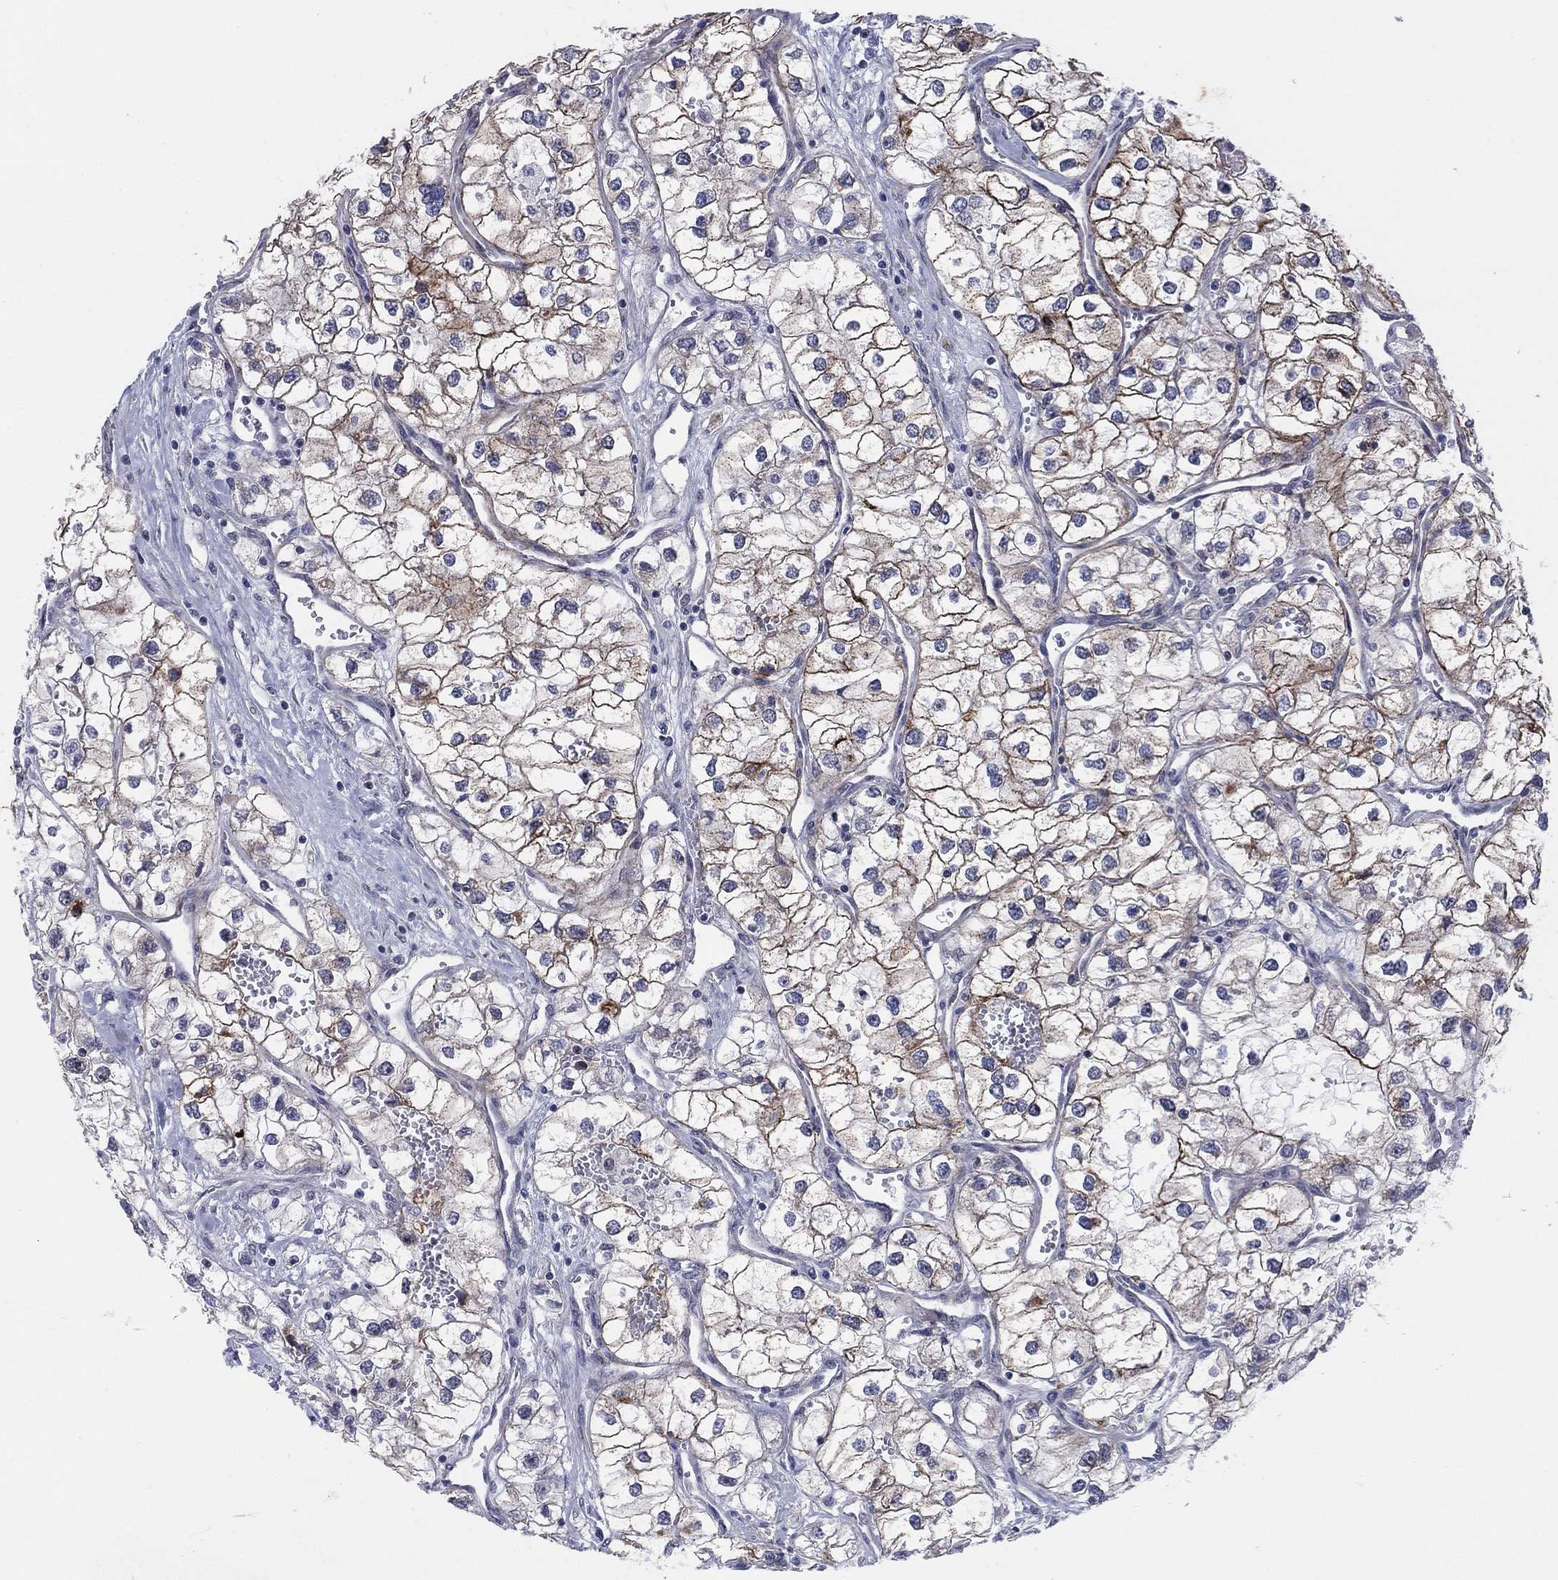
{"staining": {"intensity": "moderate", "quantity": "<25%", "location": "cytoplasmic/membranous"}, "tissue": "renal cancer", "cell_type": "Tumor cells", "image_type": "cancer", "snomed": [{"axis": "morphology", "description": "Adenocarcinoma, NOS"}, {"axis": "topography", "description": "Kidney"}], "caption": "Immunohistochemical staining of renal adenocarcinoma shows low levels of moderate cytoplasmic/membranous protein positivity in about <25% of tumor cells.", "gene": "SDC1", "patient": {"sex": "male", "age": 59}}